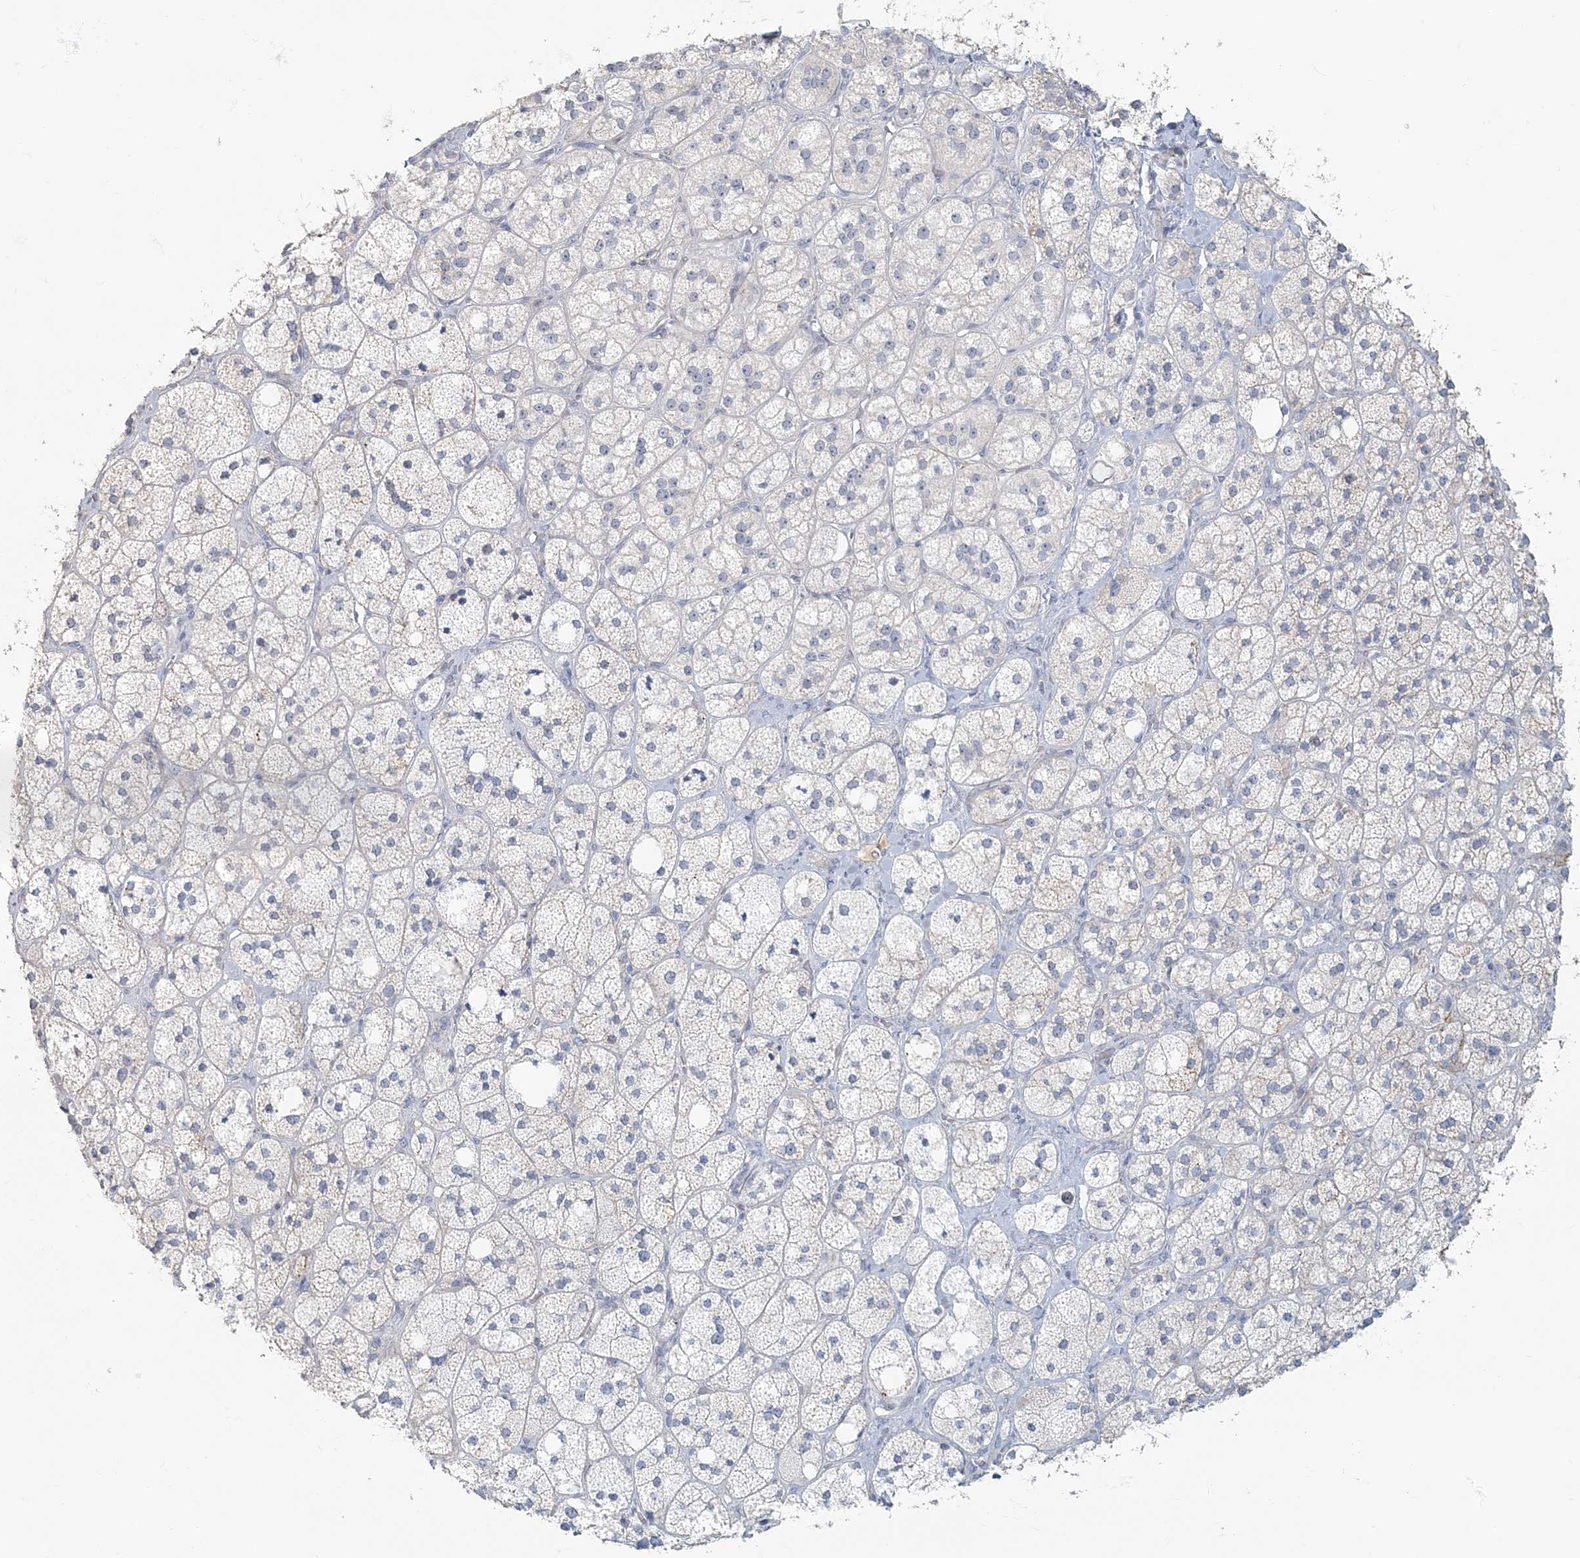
{"staining": {"intensity": "moderate", "quantity": "<25%", "location": "cytoplasmic/membranous"}, "tissue": "adrenal gland", "cell_type": "Glandular cells", "image_type": "normal", "snomed": [{"axis": "morphology", "description": "Normal tissue, NOS"}, {"axis": "topography", "description": "Adrenal gland"}], "caption": "Immunohistochemistry of unremarkable adrenal gland shows low levels of moderate cytoplasmic/membranous expression in about <25% of glandular cells. Using DAB (brown) and hematoxylin (blue) stains, captured at high magnification using brightfield microscopy.", "gene": "MYOT", "patient": {"sex": "male", "age": 61}}